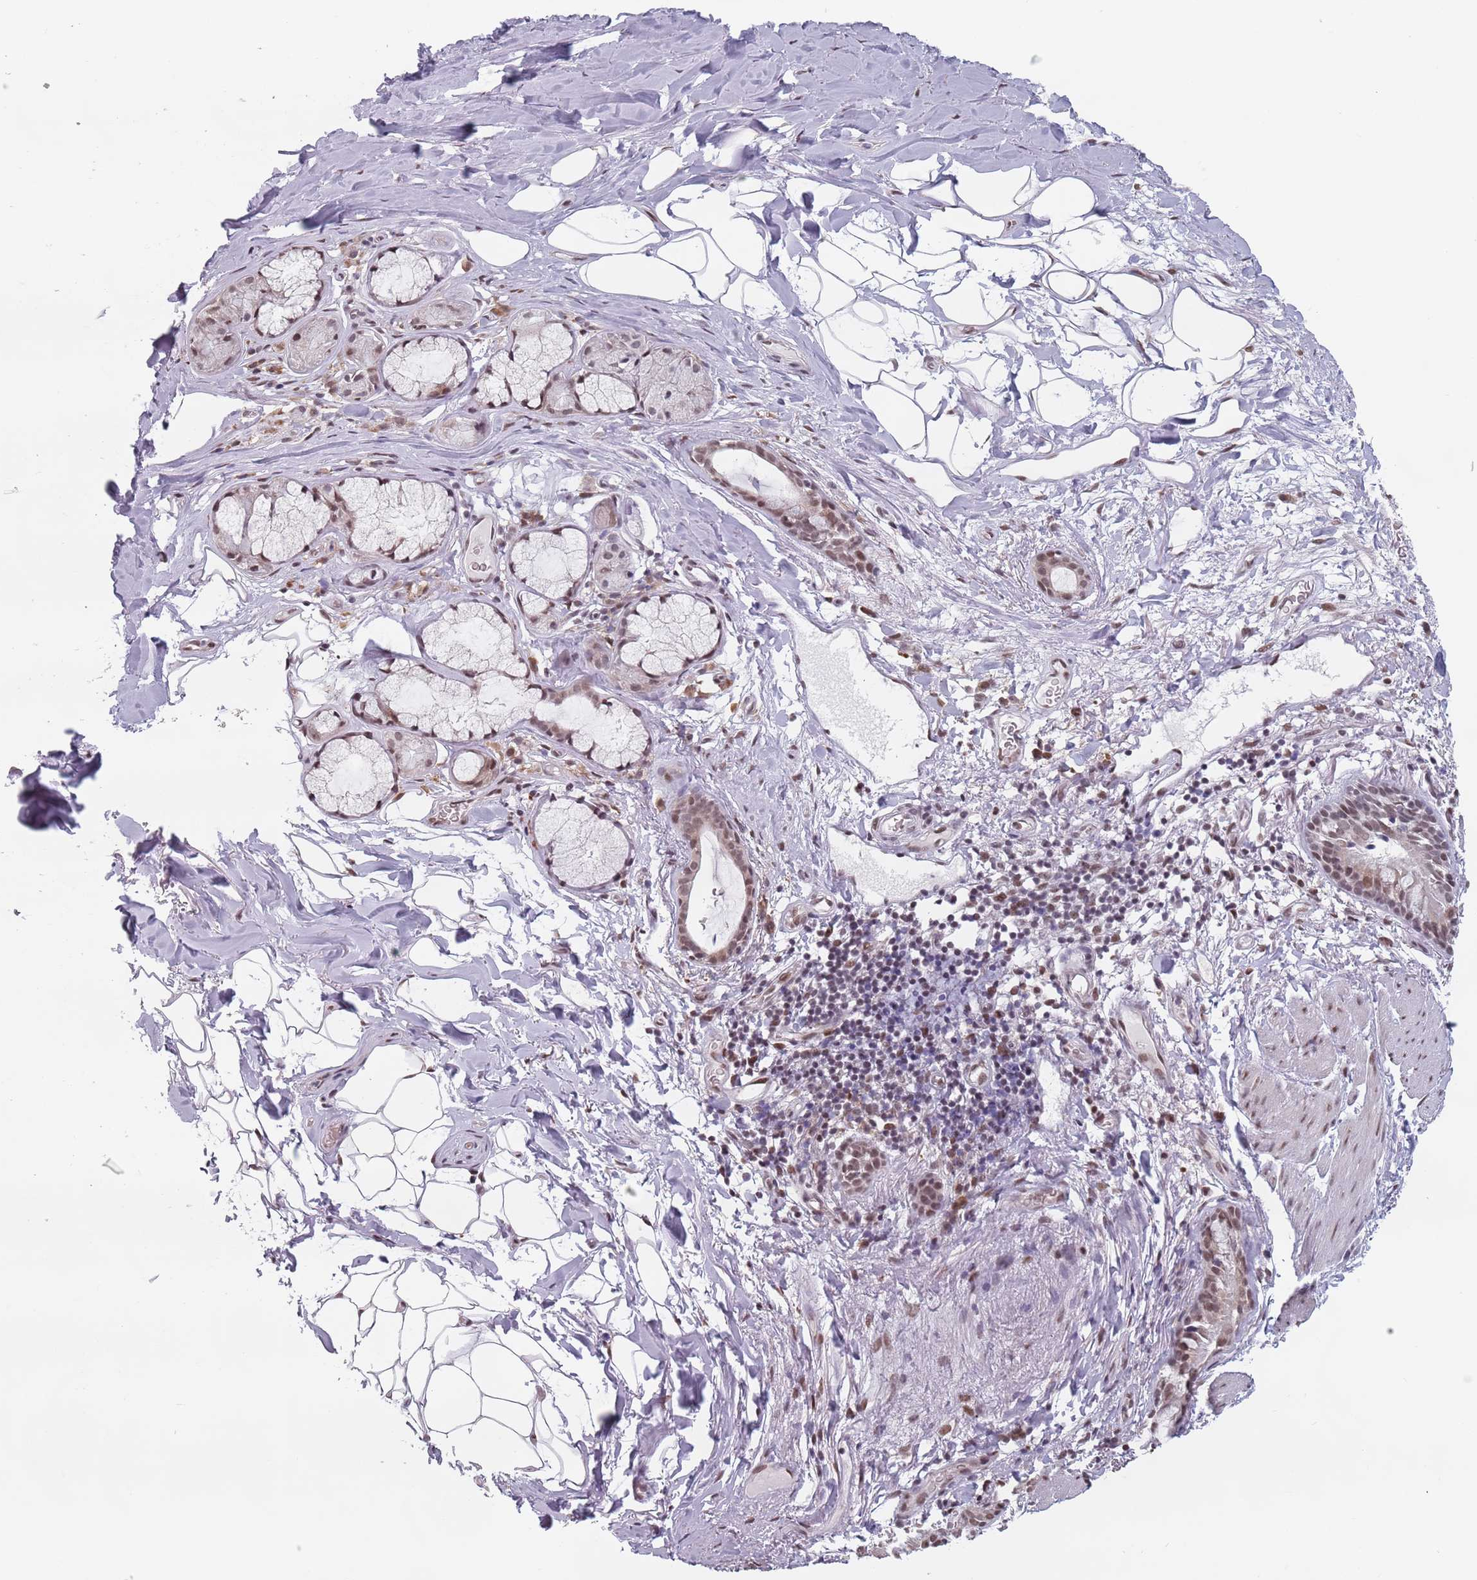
{"staining": {"intensity": "moderate", "quantity": "25%-75%", "location": "nuclear"}, "tissue": "bronchus", "cell_type": "Respiratory epithelial cells", "image_type": "normal", "snomed": [{"axis": "morphology", "description": "Normal tissue, NOS"}, {"axis": "topography", "description": "Cartilage tissue"}], "caption": "A brown stain shows moderate nuclear staining of a protein in respiratory epithelial cells of unremarkable bronchus.", "gene": "PTCHD1", "patient": {"sex": "male", "age": 63}}